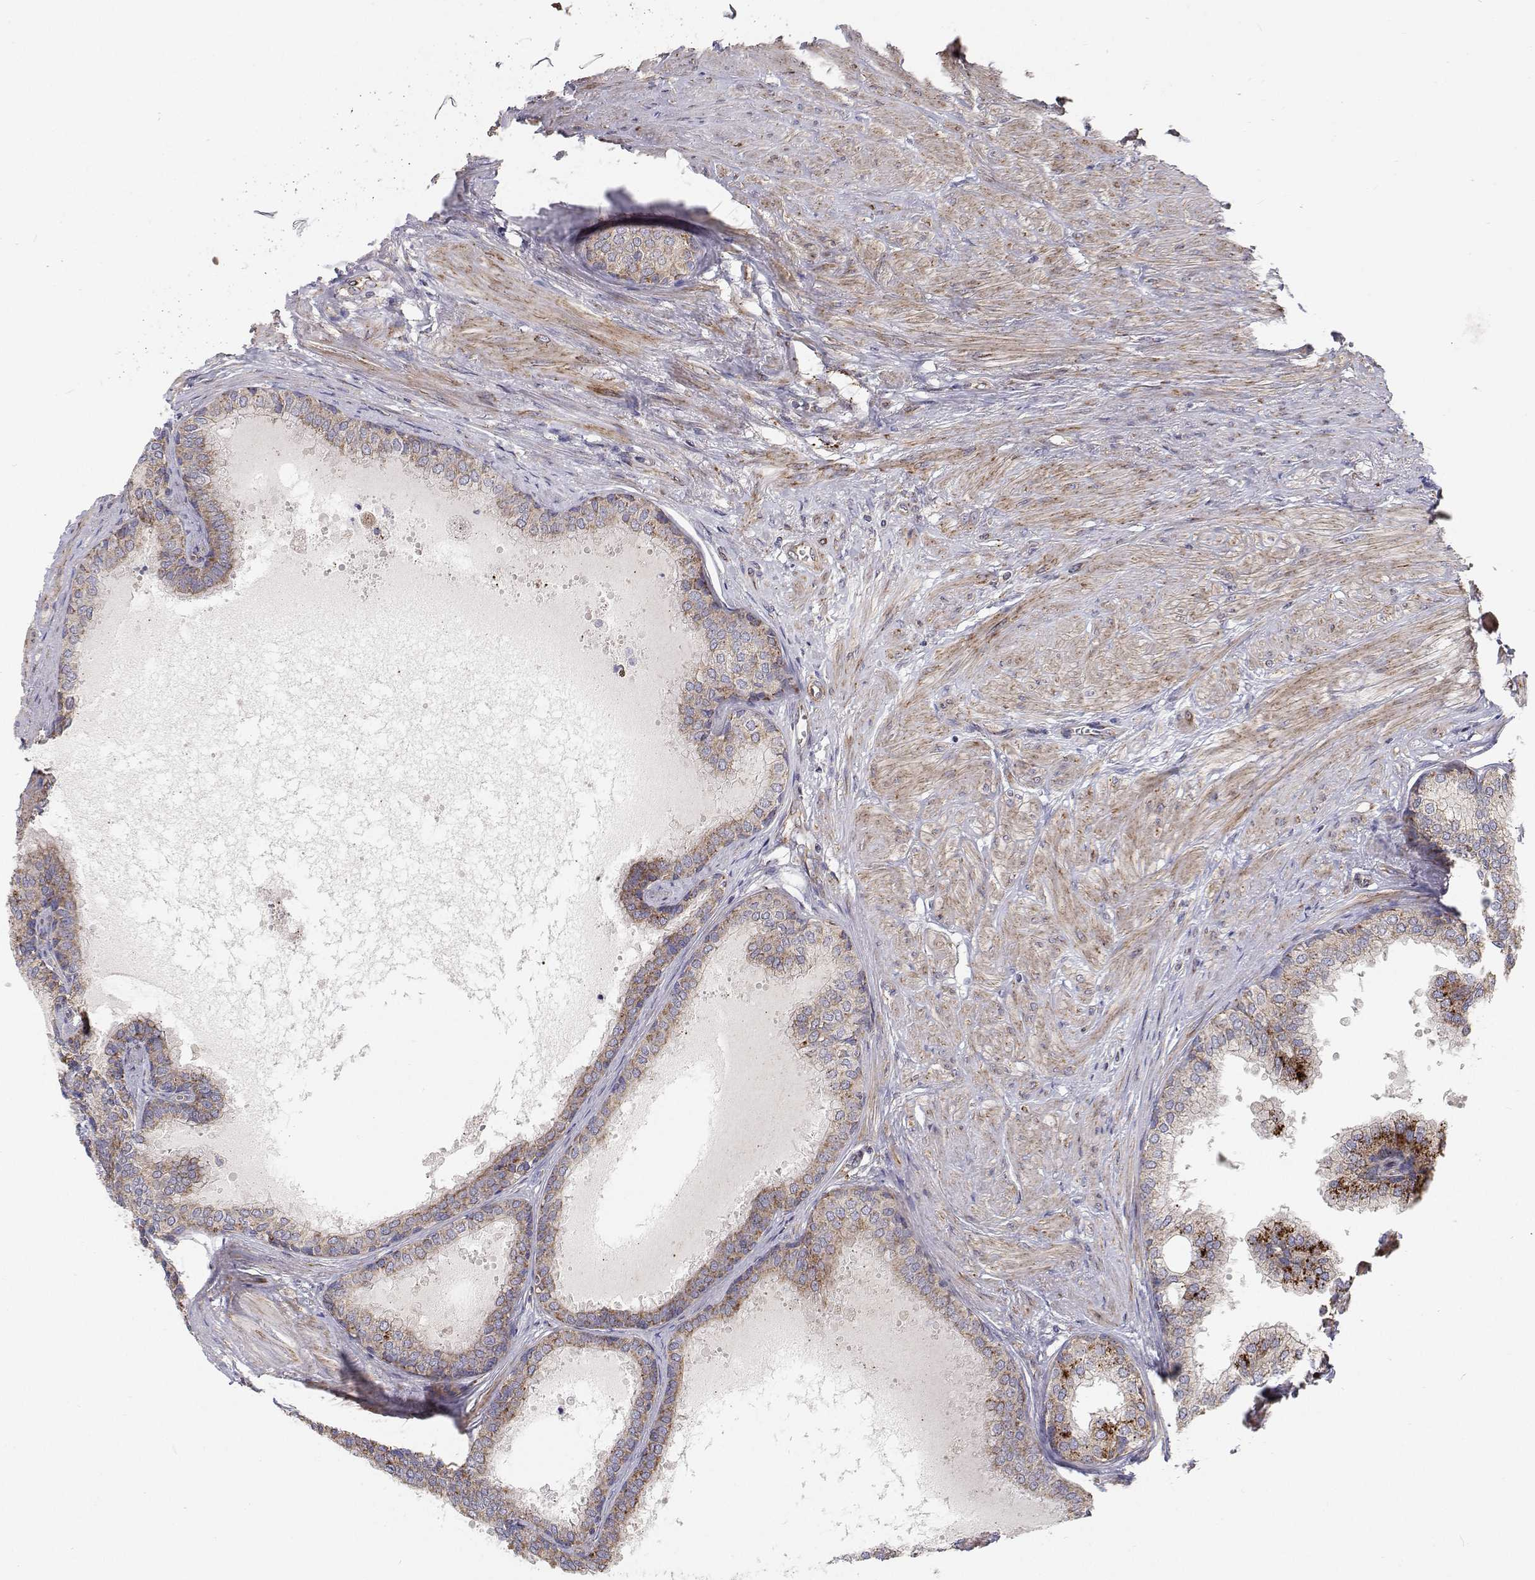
{"staining": {"intensity": "moderate", "quantity": ">75%", "location": "cytoplasmic/membranous"}, "tissue": "prostate", "cell_type": "Glandular cells", "image_type": "normal", "snomed": [{"axis": "morphology", "description": "Normal tissue, NOS"}, {"axis": "topography", "description": "Prostate"}, {"axis": "topography", "description": "Peripheral nerve tissue"}], "caption": "The immunohistochemical stain shows moderate cytoplasmic/membranous staining in glandular cells of benign prostate.", "gene": "SPICE1", "patient": {"sex": "male", "age": 55}}